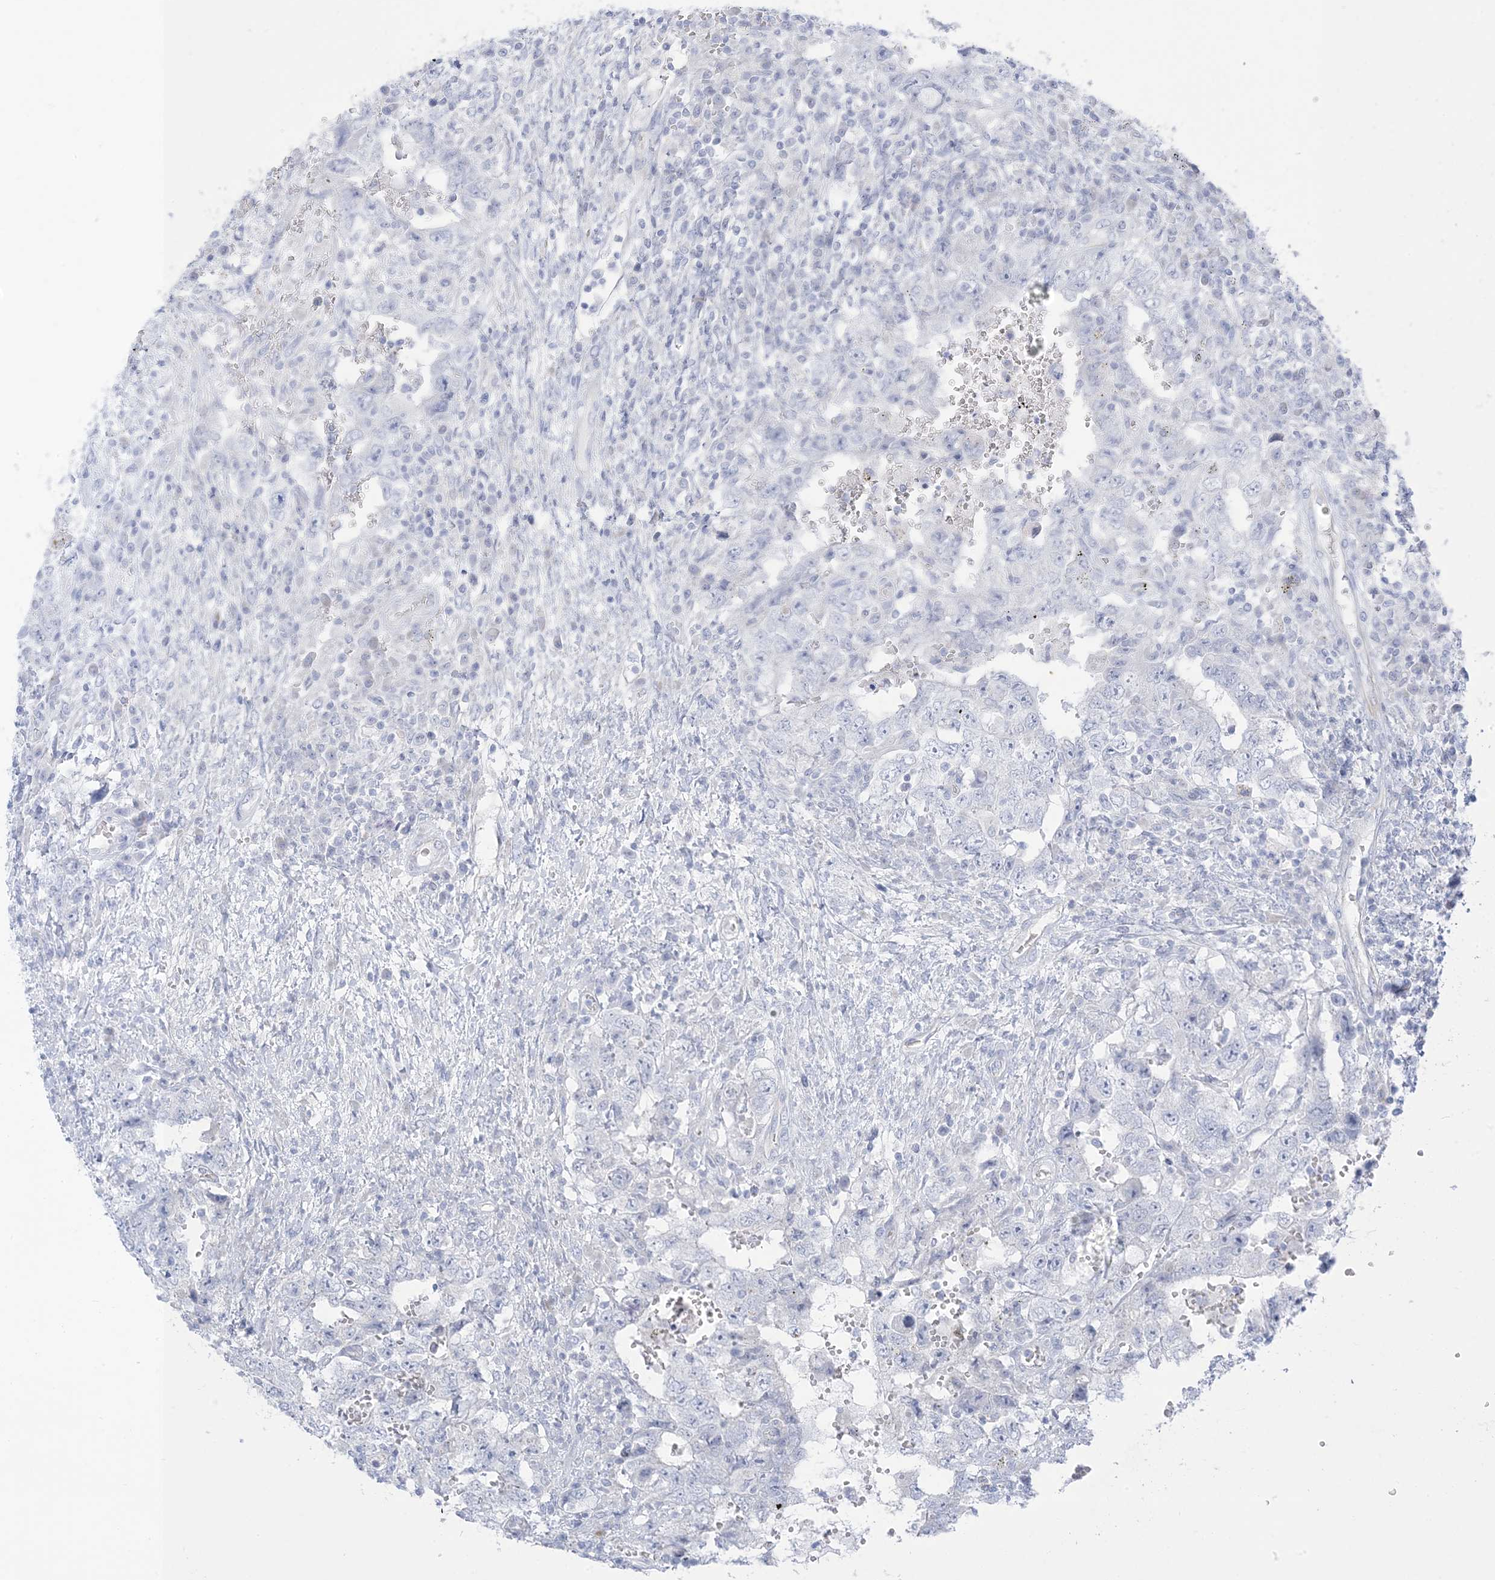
{"staining": {"intensity": "negative", "quantity": "none", "location": "none"}, "tissue": "testis cancer", "cell_type": "Tumor cells", "image_type": "cancer", "snomed": [{"axis": "morphology", "description": "Carcinoma, Embryonal, NOS"}, {"axis": "topography", "description": "Testis"}], "caption": "This is a photomicrograph of immunohistochemistry (IHC) staining of testis cancer, which shows no staining in tumor cells.", "gene": "XIRP2", "patient": {"sex": "male", "age": 26}}